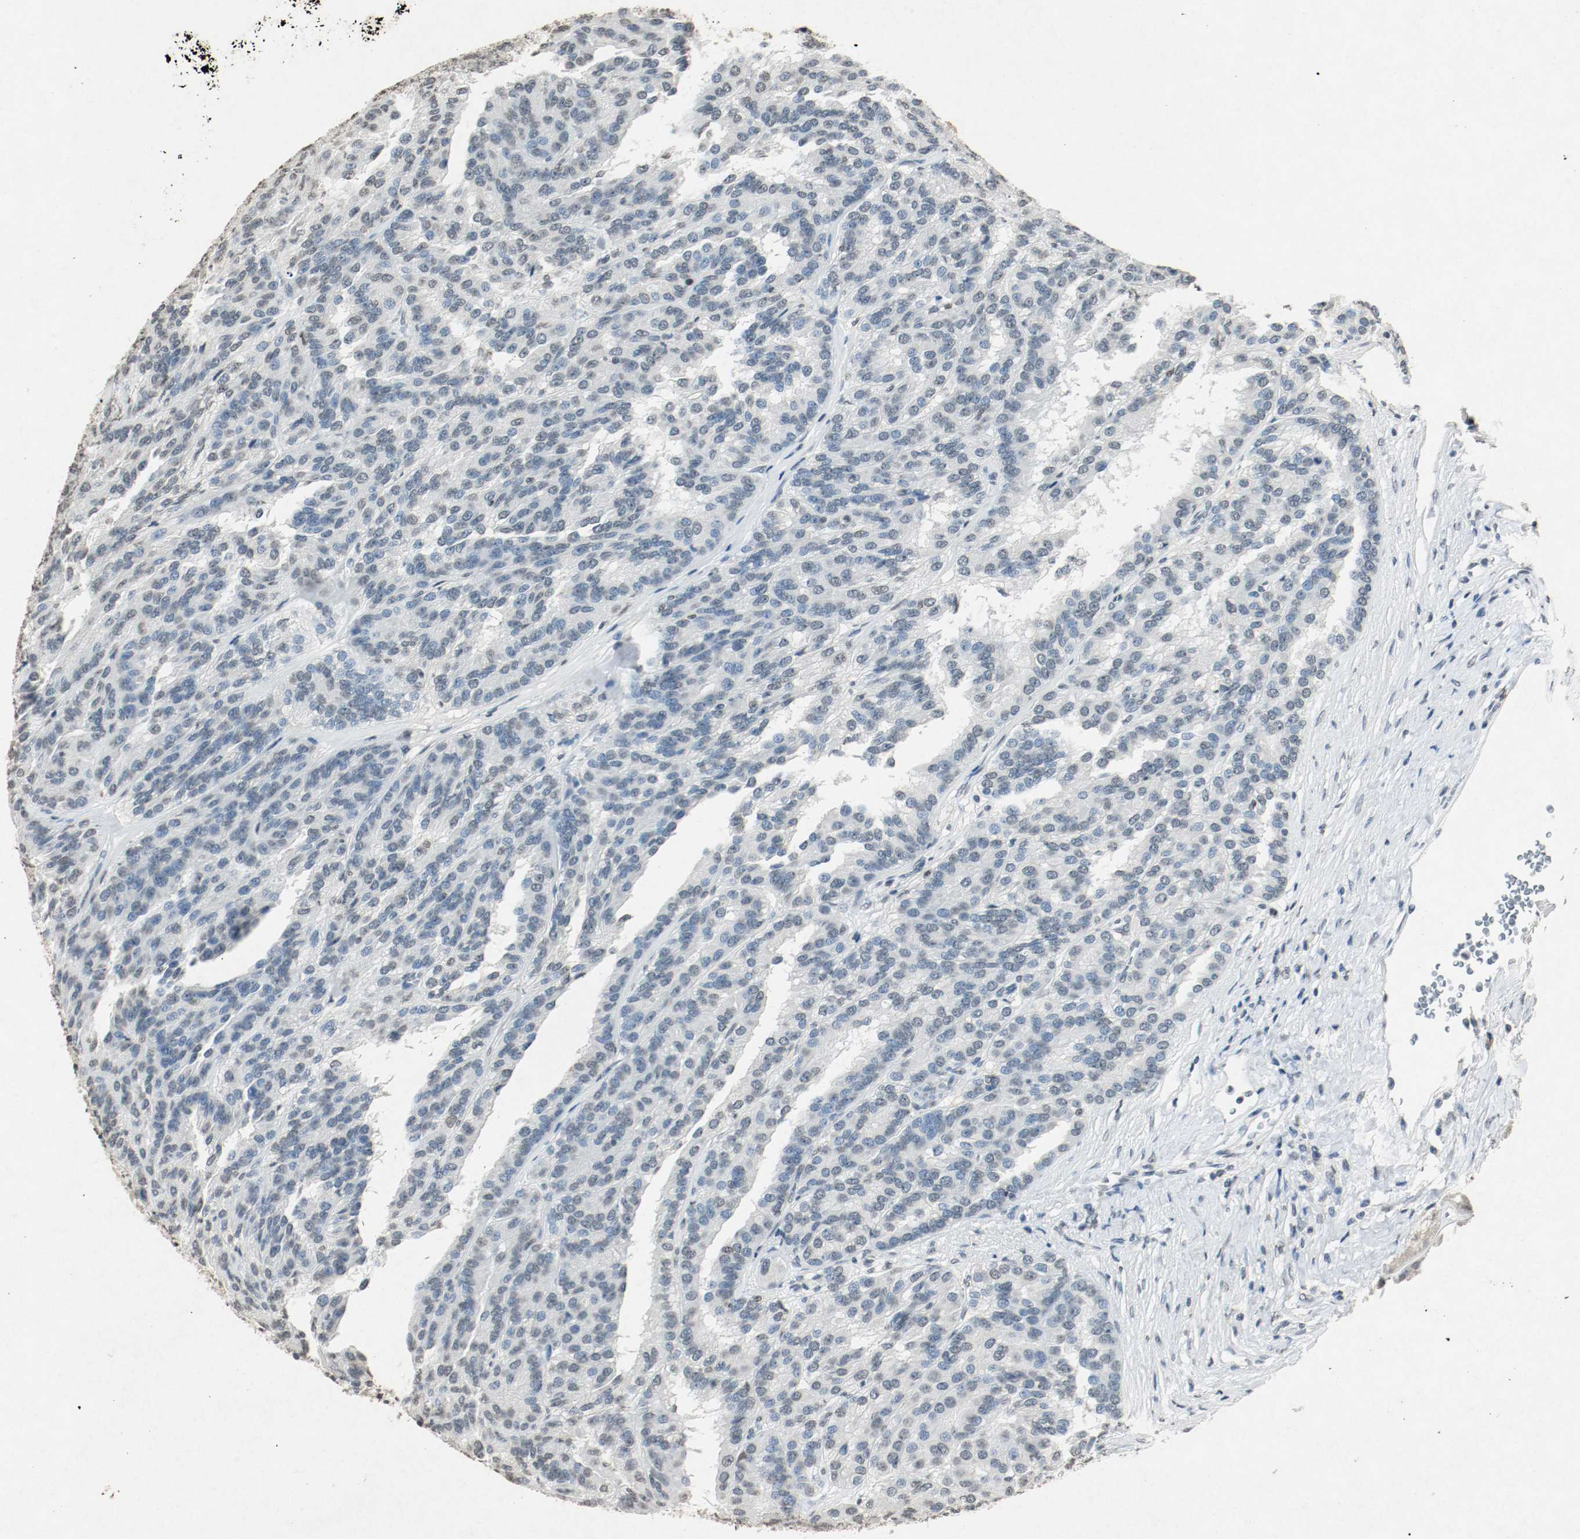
{"staining": {"intensity": "weak", "quantity": "25%-75%", "location": "nuclear"}, "tissue": "renal cancer", "cell_type": "Tumor cells", "image_type": "cancer", "snomed": [{"axis": "morphology", "description": "Adenocarcinoma, NOS"}, {"axis": "topography", "description": "Kidney"}], "caption": "High-magnification brightfield microscopy of renal adenocarcinoma stained with DAB (3,3'-diaminobenzidine) (brown) and counterstained with hematoxylin (blue). tumor cells exhibit weak nuclear staining is appreciated in approximately25%-75% of cells. The staining is performed using DAB (3,3'-diaminobenzidine) brown chromogen to label protein expression. The nuclei are counter-stained blue using hematoxylin.", "gene": "DNMT1", "patient": {"sex": "male", "age": 46}}